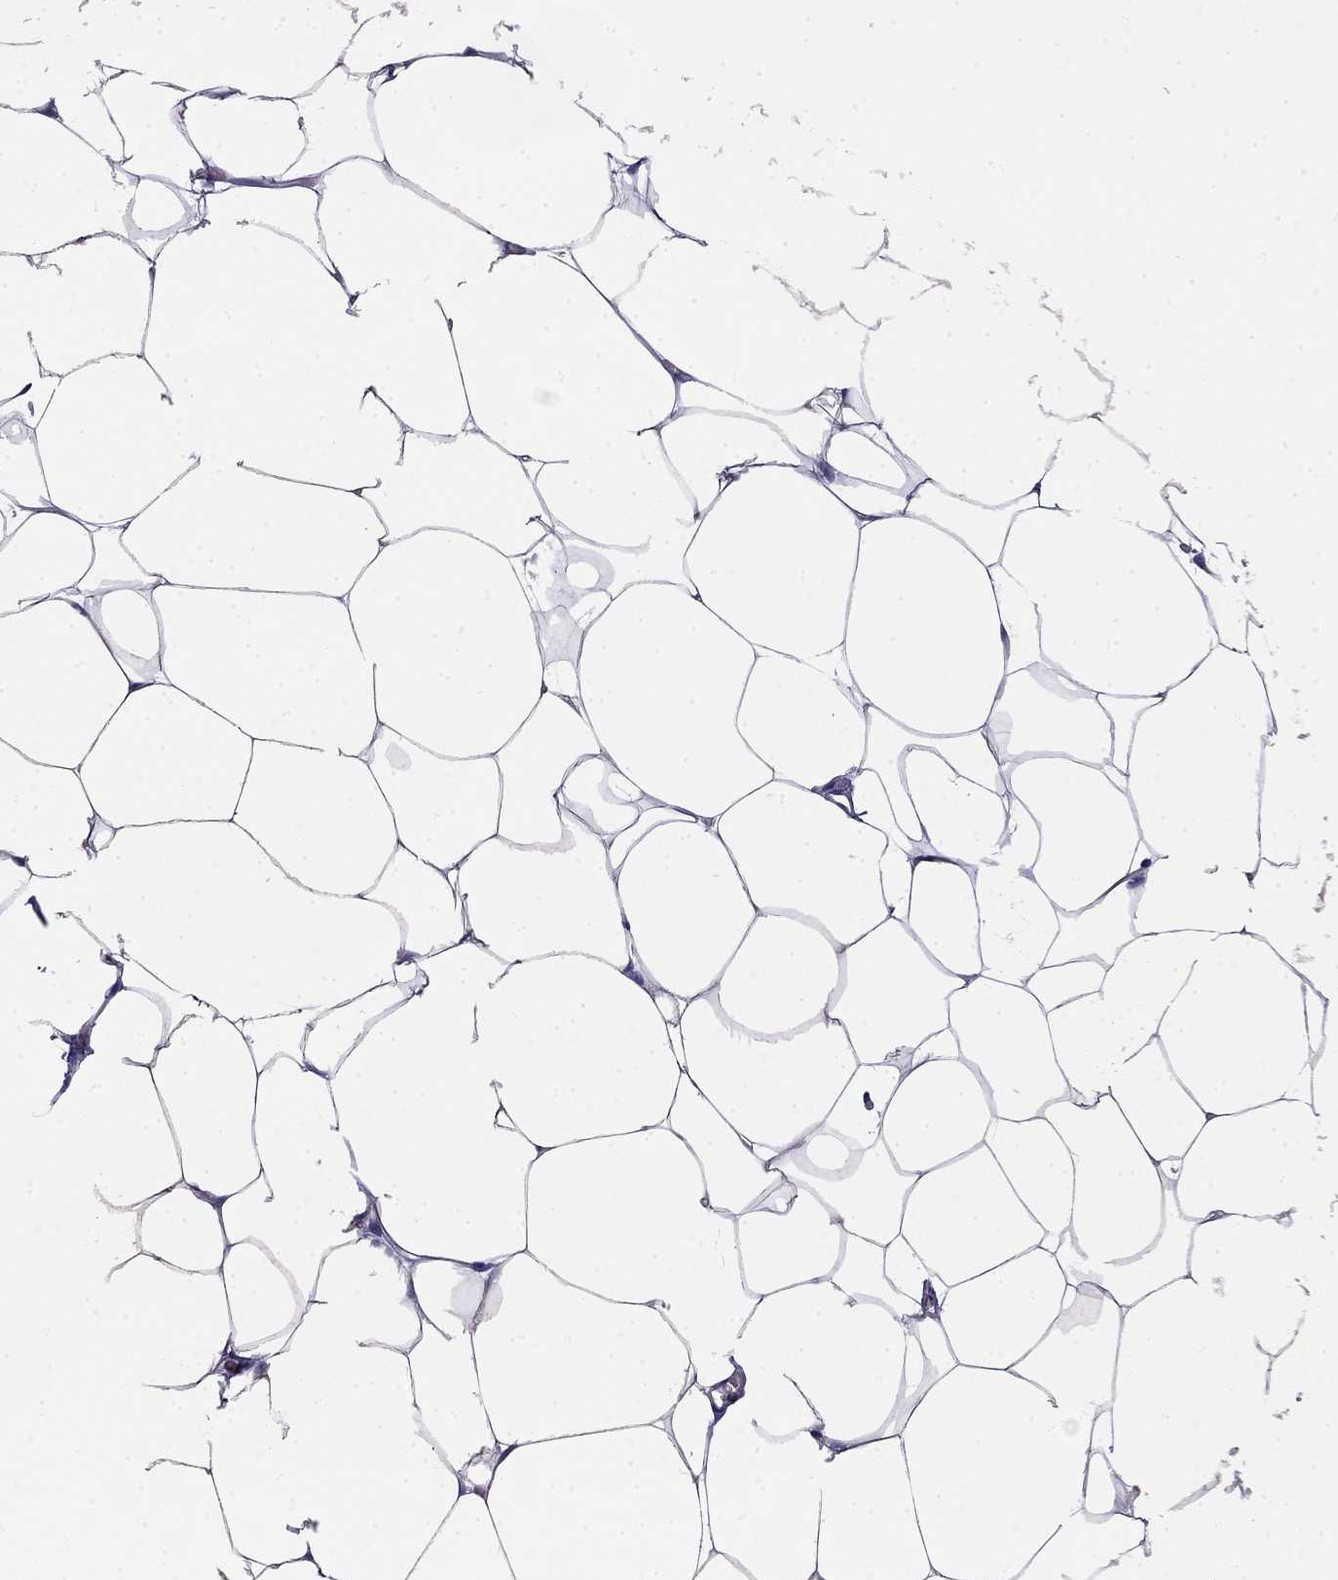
{"staining": {"intensity": "negative", "quantity": "none", "location": "none"}, "tissue": "adipose tissue", "cell_type": "Adipocytes", "image_type": "normal", "snomed": [{"axis": "morphology", "description": "Normal tissue, NOS"}, {"axis": "topography", "description": "Adipose tissue"}], "caption": "Immunohistochemical staining of normal adipose tissue shows no significant staining in adipocytes. (Immunohistochemistry, brightfield microscopy, high magnification).", "gene": "PRR18", "patient": {"sex": "male", "age": 57}}